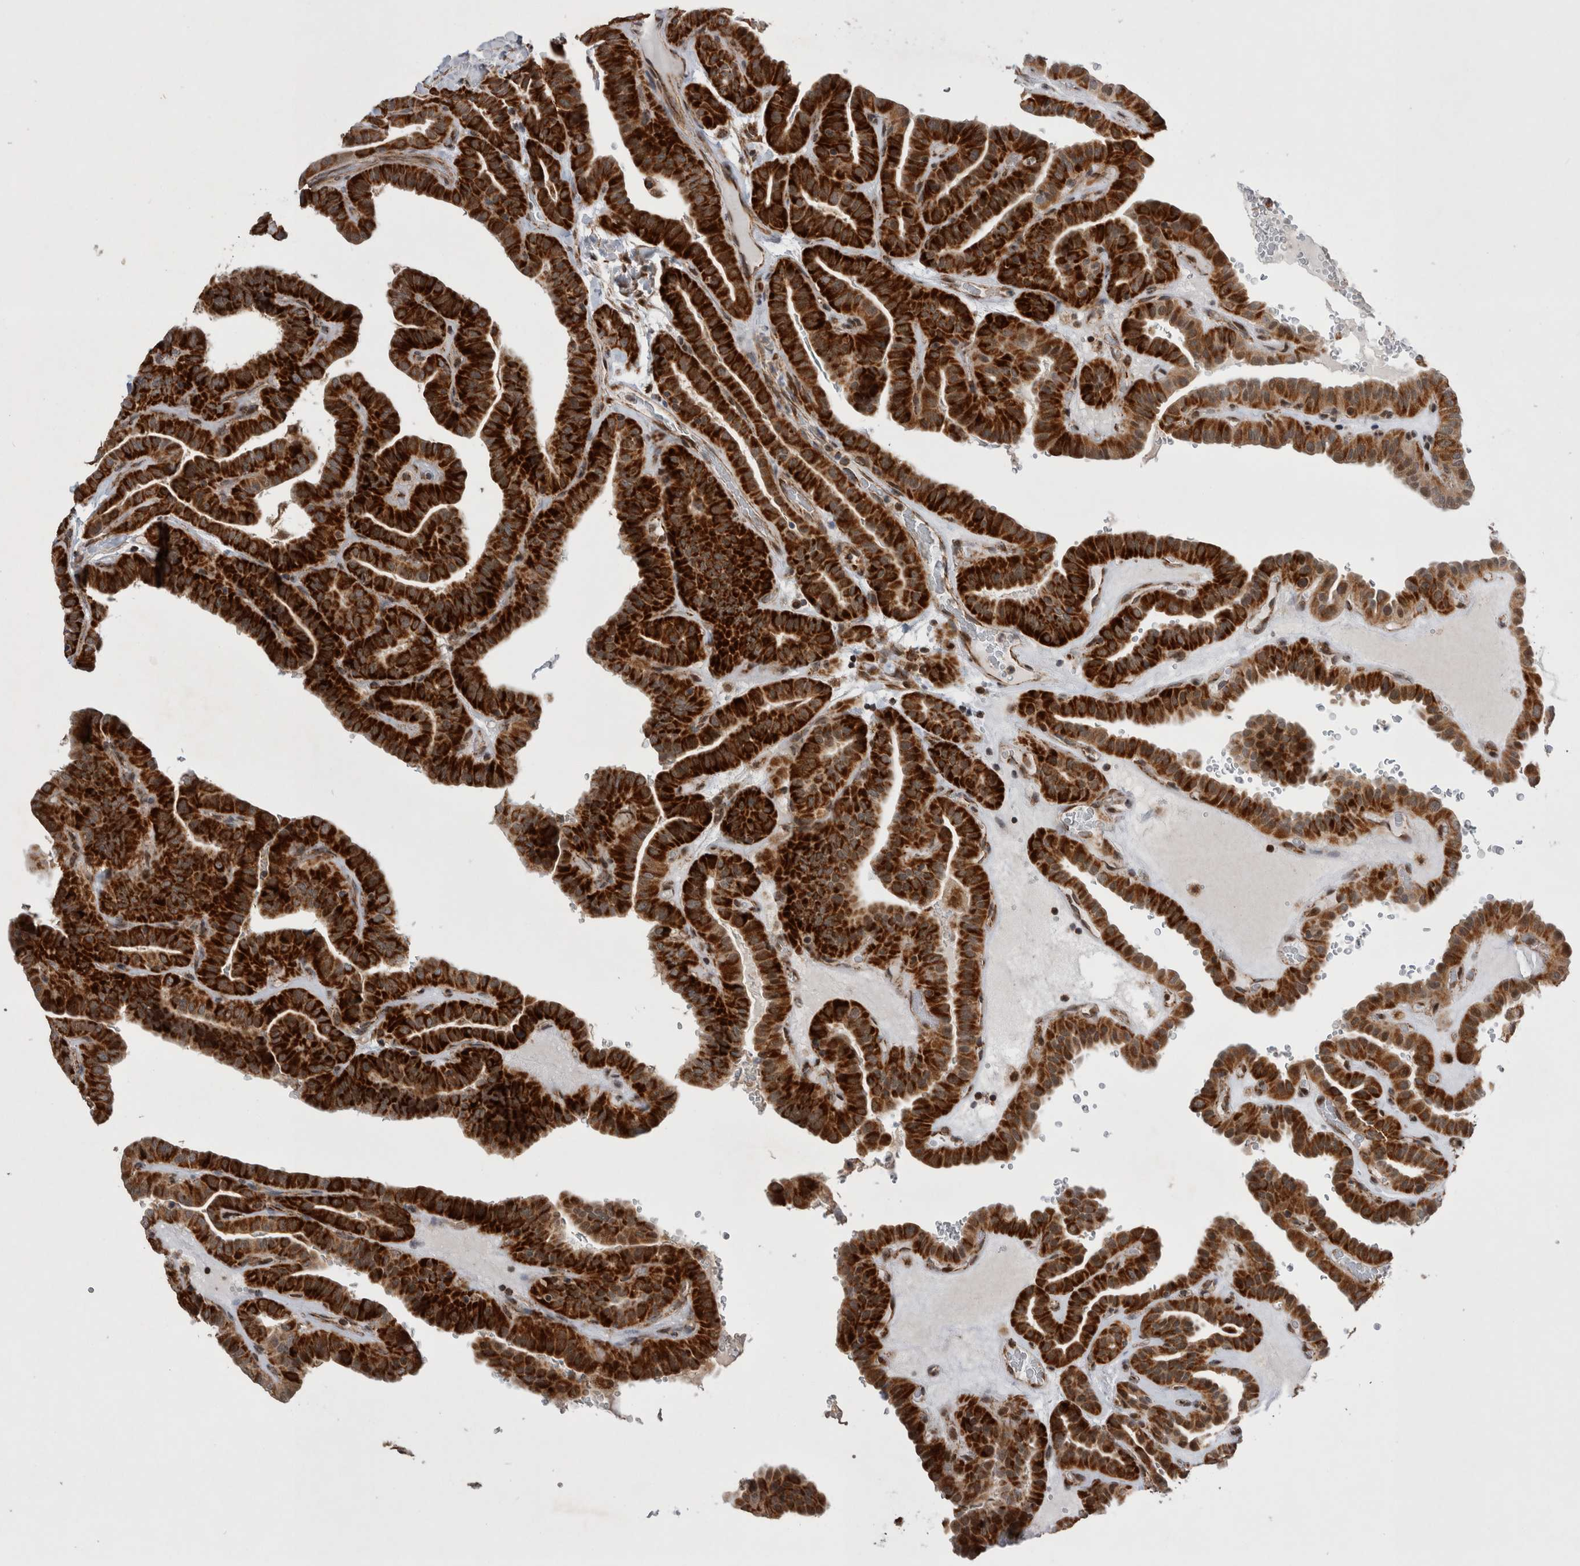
{"staining": {"intensity": "strong", "quantity": ">75%", "location": "cytoplasmic/membranous"}, "tissue": "thyroid cancer", "cell_type": "Tumor cells", "image_type": "cancer", "snomed": [{"axis": "morphology", "description": "Papillary adenocarcinoma, NOS"}, {"axis": "topography", "description": "Thyroid gland"}], "caption": "The image reveals a brown stain indicating the presence of a protein in the cytoplasmic/membranous of tumor cells in thyroid papillary adenocarcinoma.", "gene": "MRPL37", "patient": {"sex": "male", "age": 77}}